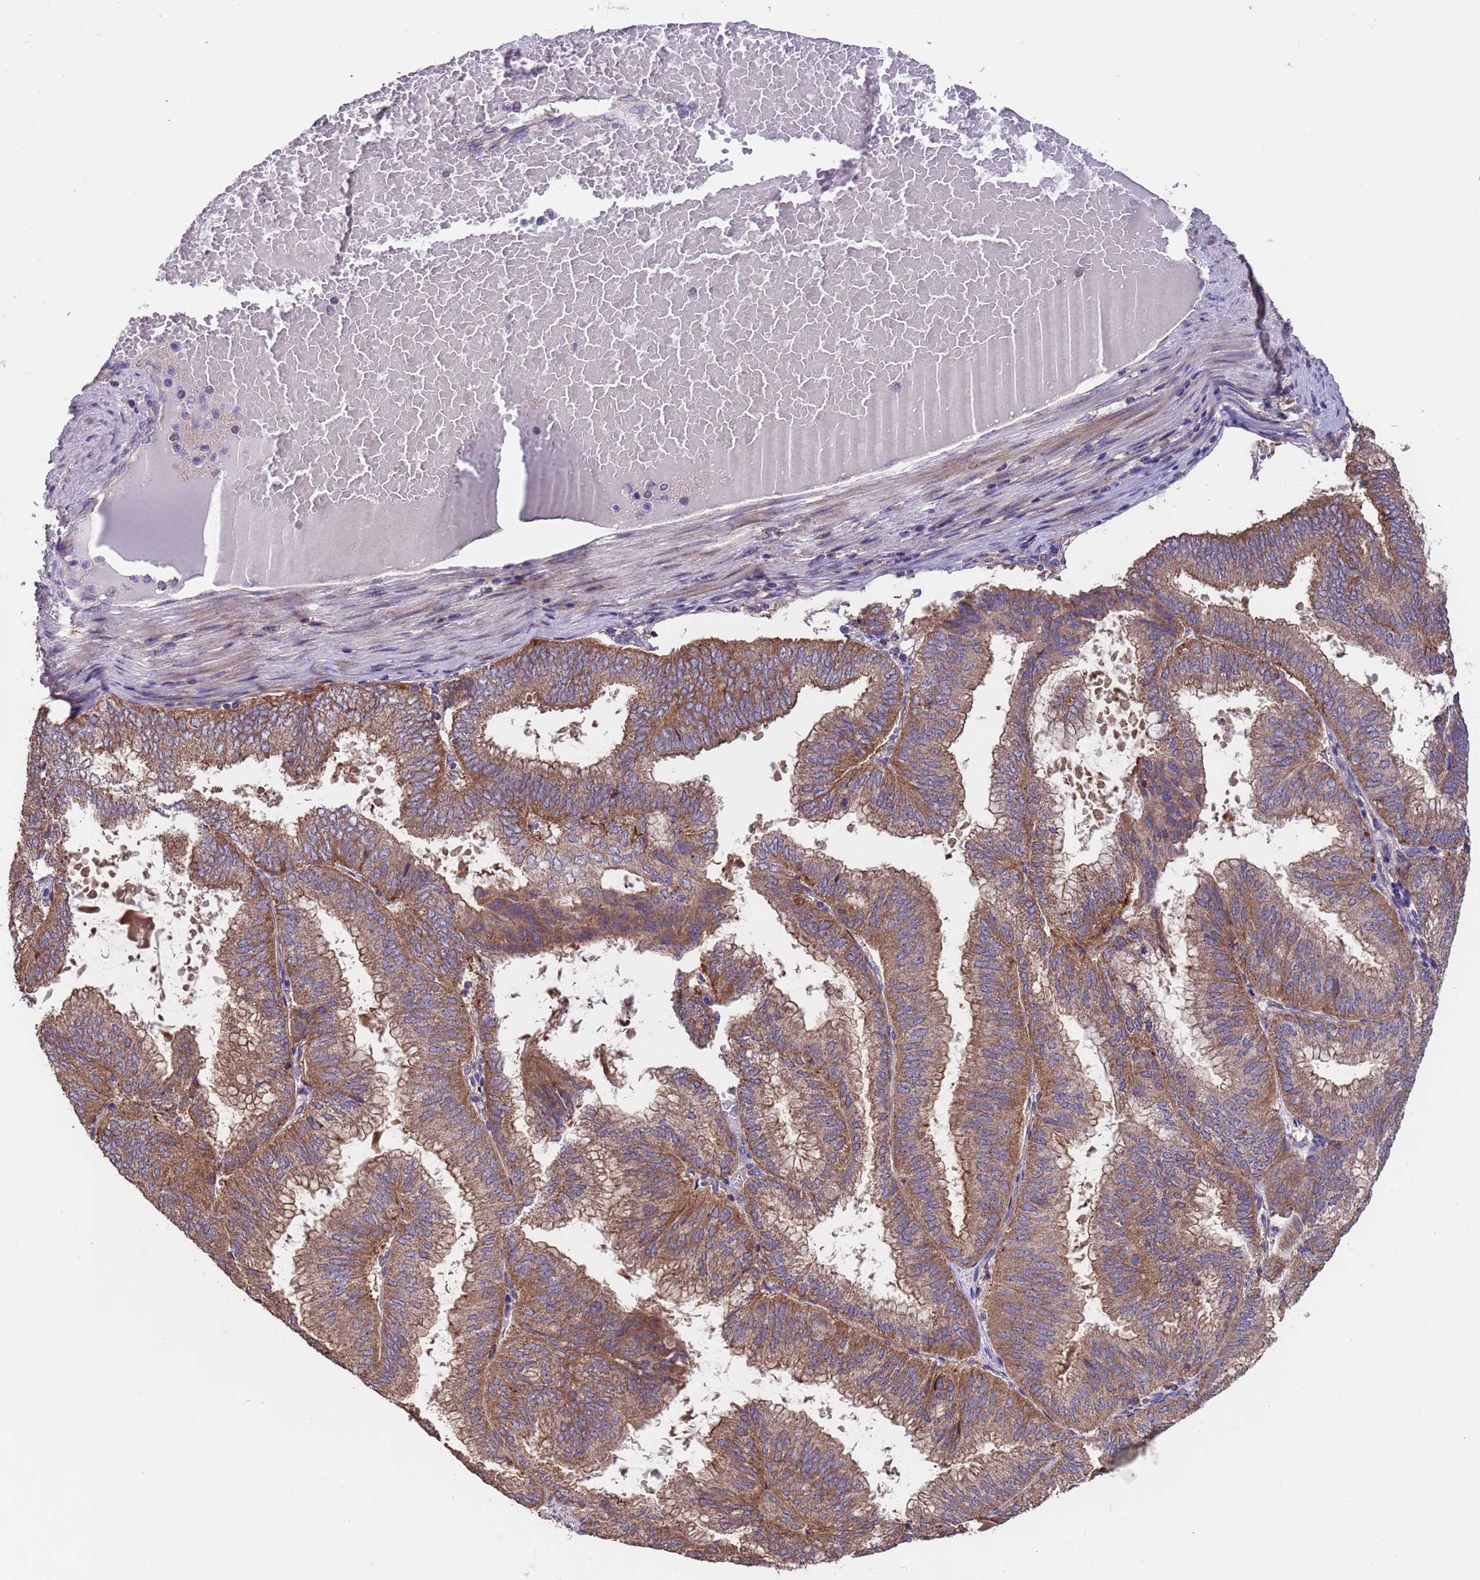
{"staining": {"intensity": "moderate", "quantity": ">75%", "location": "cytoplasmic/membranous"}, "tissue": "endometrial cancer", "cell_type": "Tumor cells", "image_type": "cancer", "snomed": [{"axis": "morphology", "description": "Adenocarcinoma, NOS"}, {"axis": "topography", "description": "Endometrium"}], "caption": "Immunohistochemistry of human endometrial adenocarcinoma displays medium levels of moderate cytoplasmic/membranous expression in approximately >75% of tumor cells. (brown staining indicates protein expression, while blue staining denotes nuclei).", "gene": "EEF1AKMT1", "patient": {"sex": "female", "age": 49}}